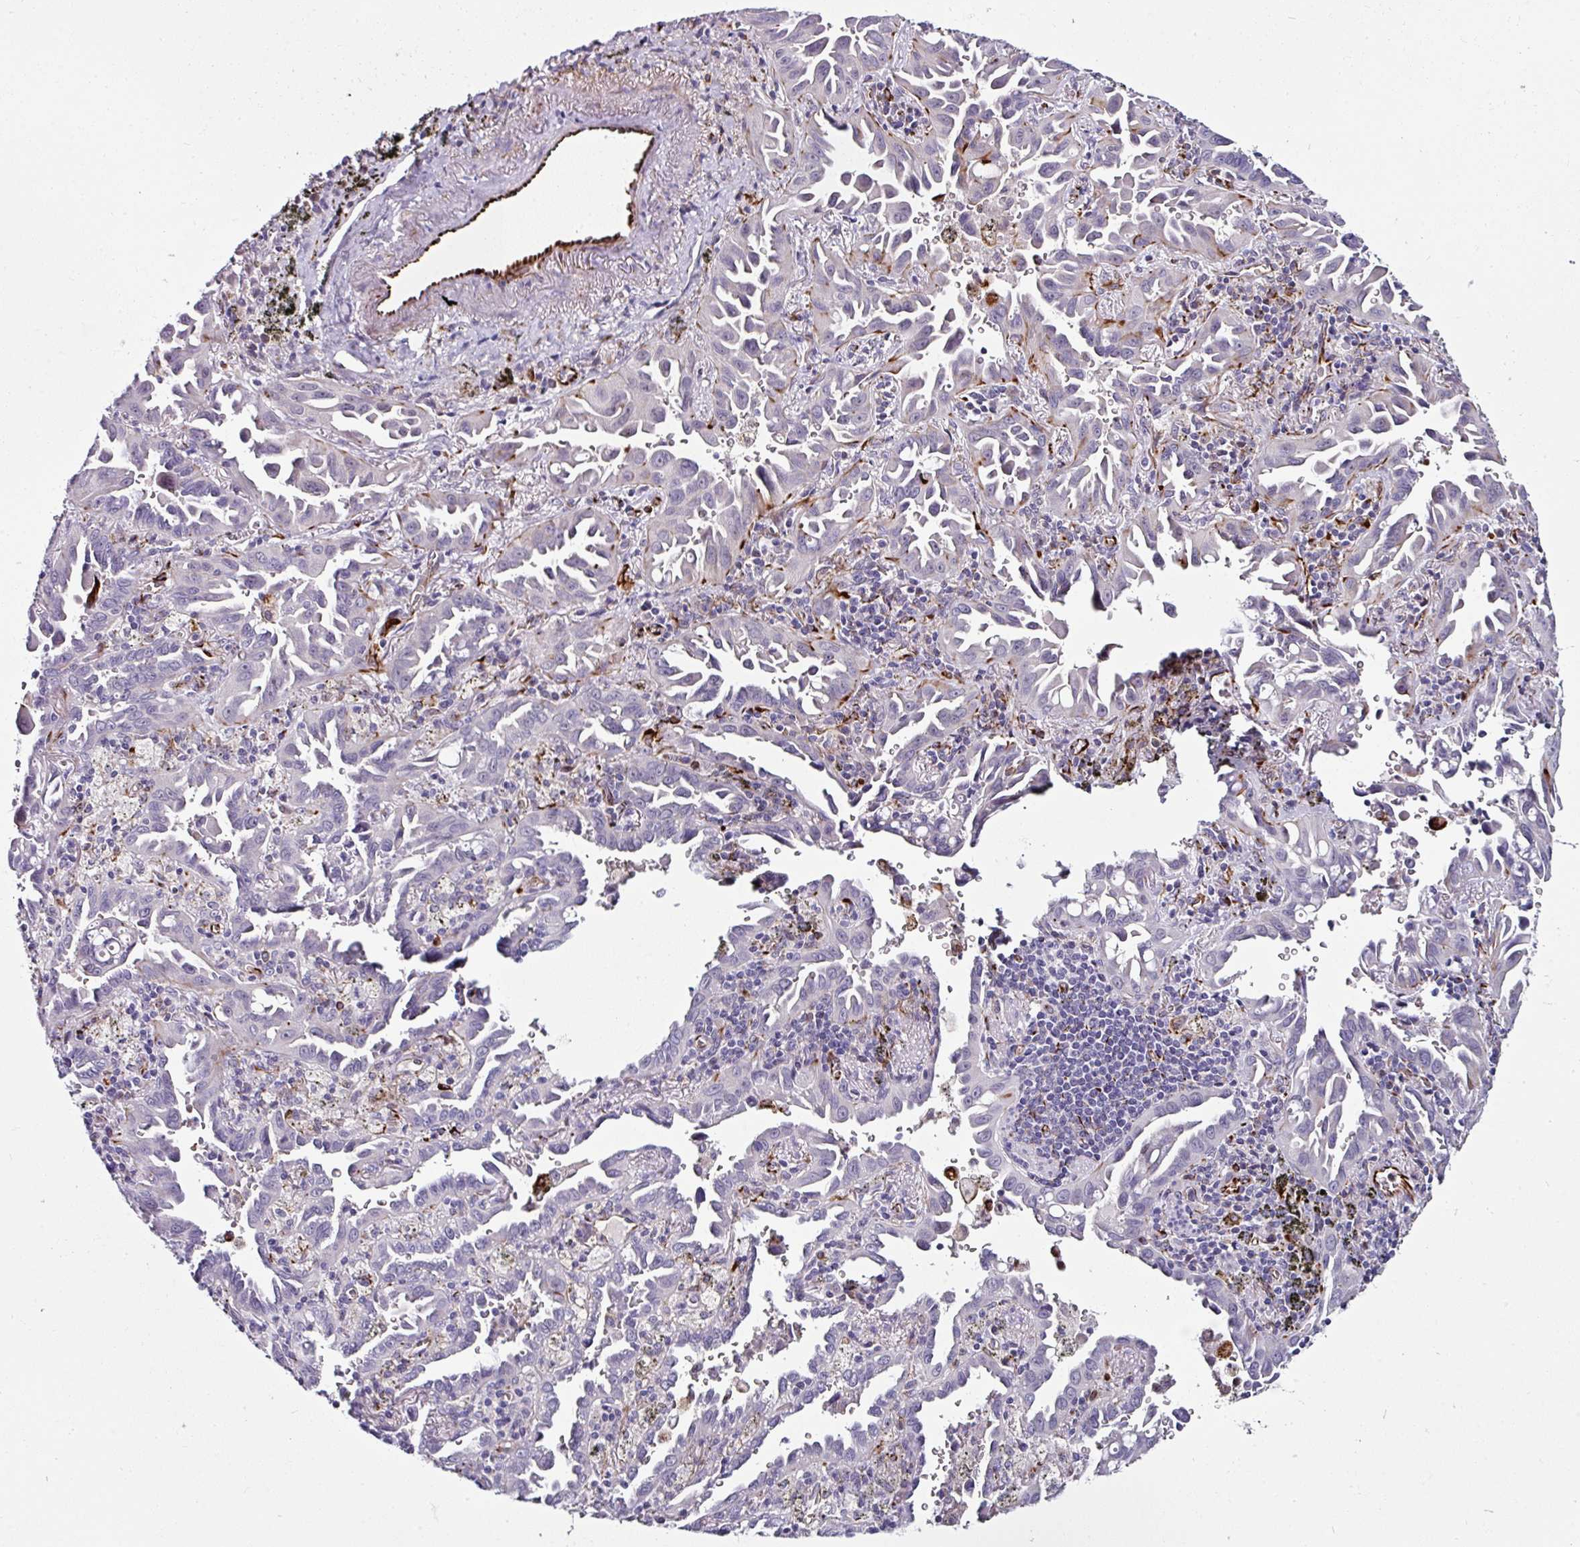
{"staining": {"intensity": "negative", "quantity": "none", "location": "none"}, "tissue": "lung cancer", "cell_type": "Tumor cells", "image_type": "cancer", "snomed": [{"axis": "morphology", "description": "Adenocarcinoma, NOS"}, {"axis": "topography", "description": "Lung"}], "caption": "Immunohistochemistry photomicrograph of adenocarcinoma (lung) stained for a protein (brown), which reveals no expression in tumor cells.", "gene": "TMPRSS9", "patient": {"sex": "male", "age": 68}}